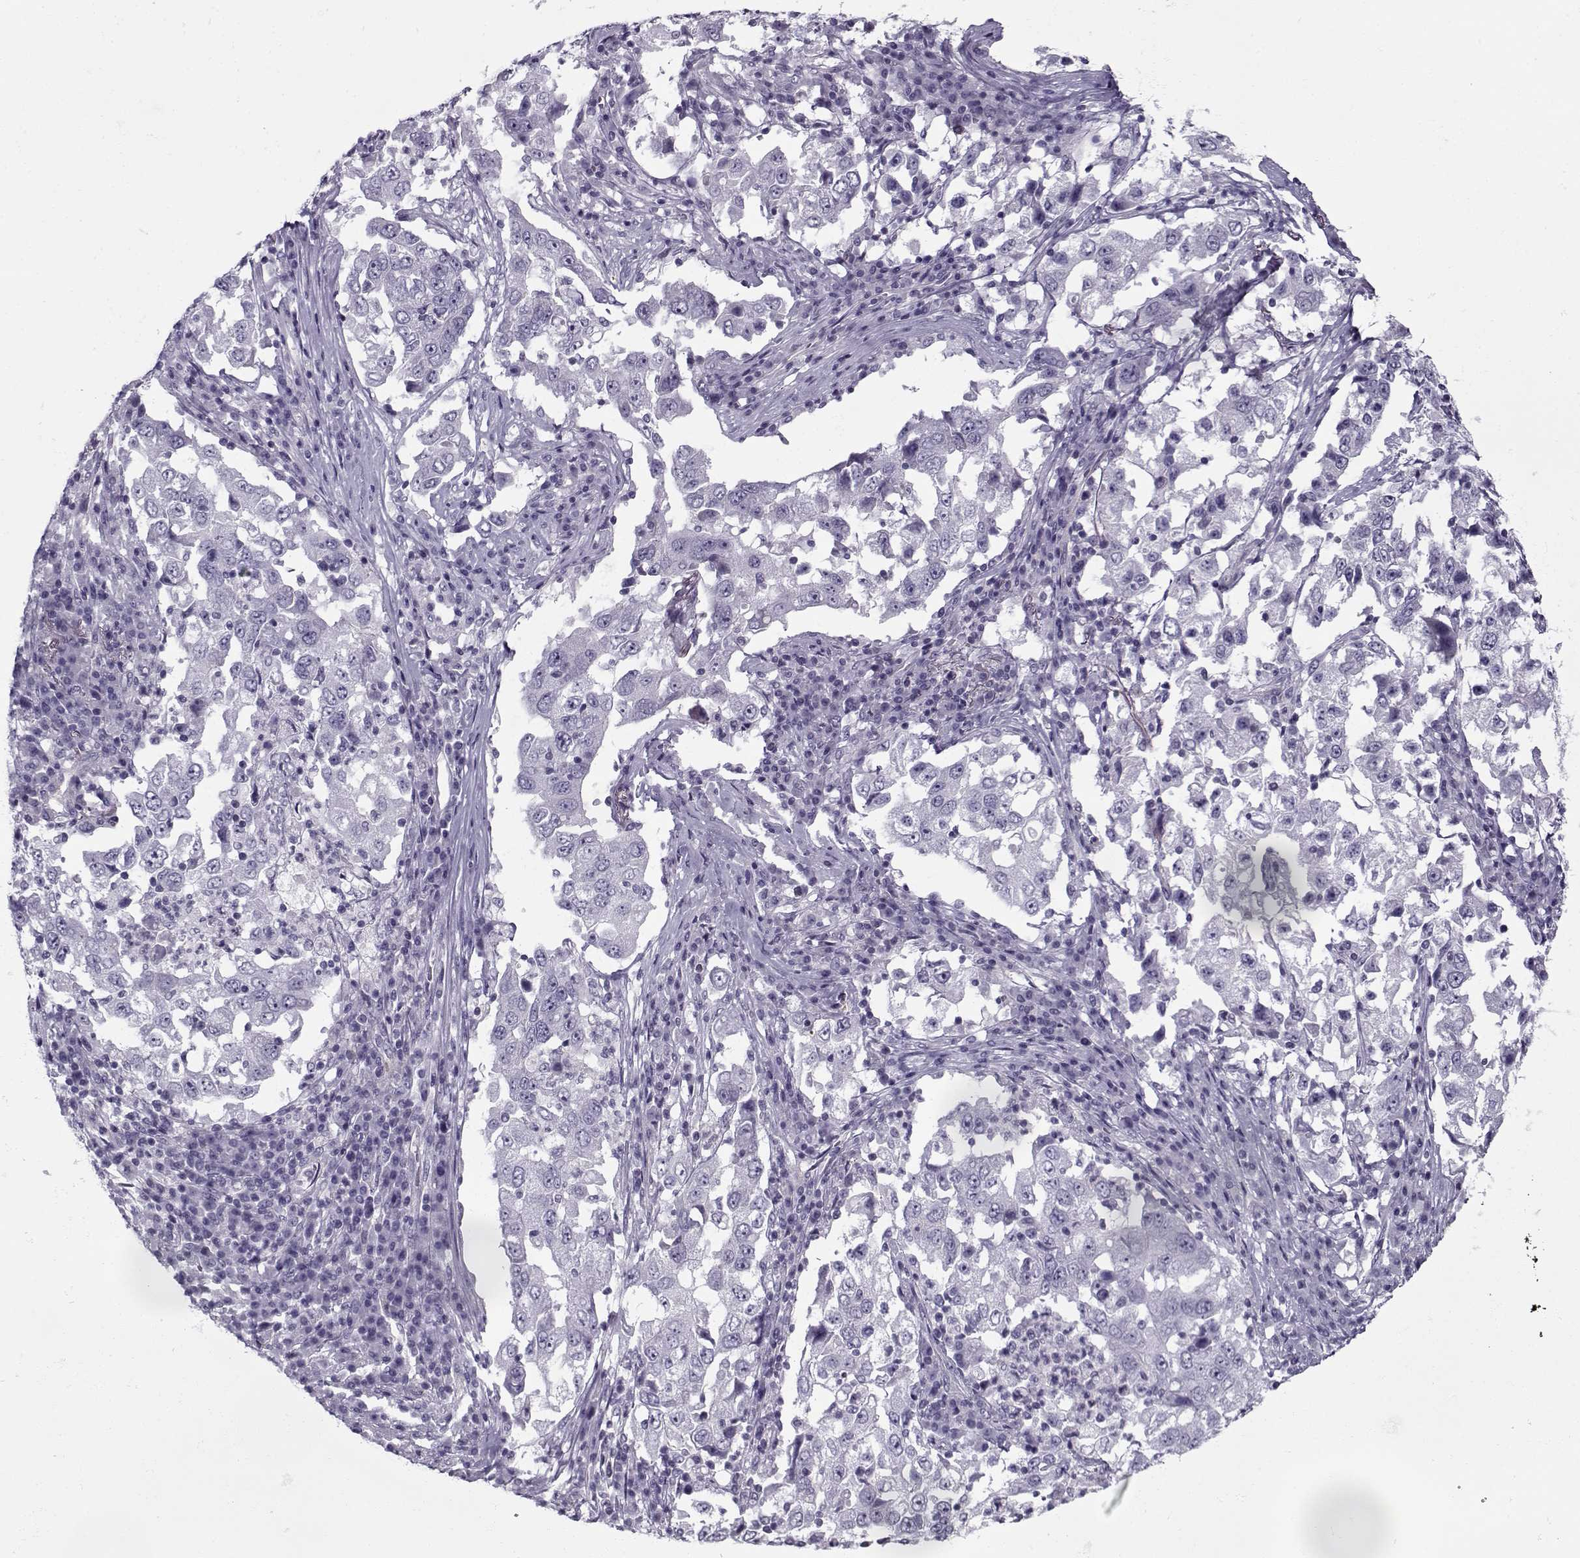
{"staining": {"intensity": "negative", "quantity": "none", "location": "none"}, "tissue": "lung cancer", "cell_type": "Tumor cells", "image_type": "cancer", "snomed": [{"axis": "morphology", "description": "Adenocarcinoma, NOS"}, {"axis": "topography", "description": "Lung"}], "caption": "The immunohistochemistry (IHC) photomicrograph has no significant staining in tumor cells of lung cancer tissue. Nuclei are stained in blue.", "gene": "PP2D1", "patient": {"sex": "male", "age": 73}}